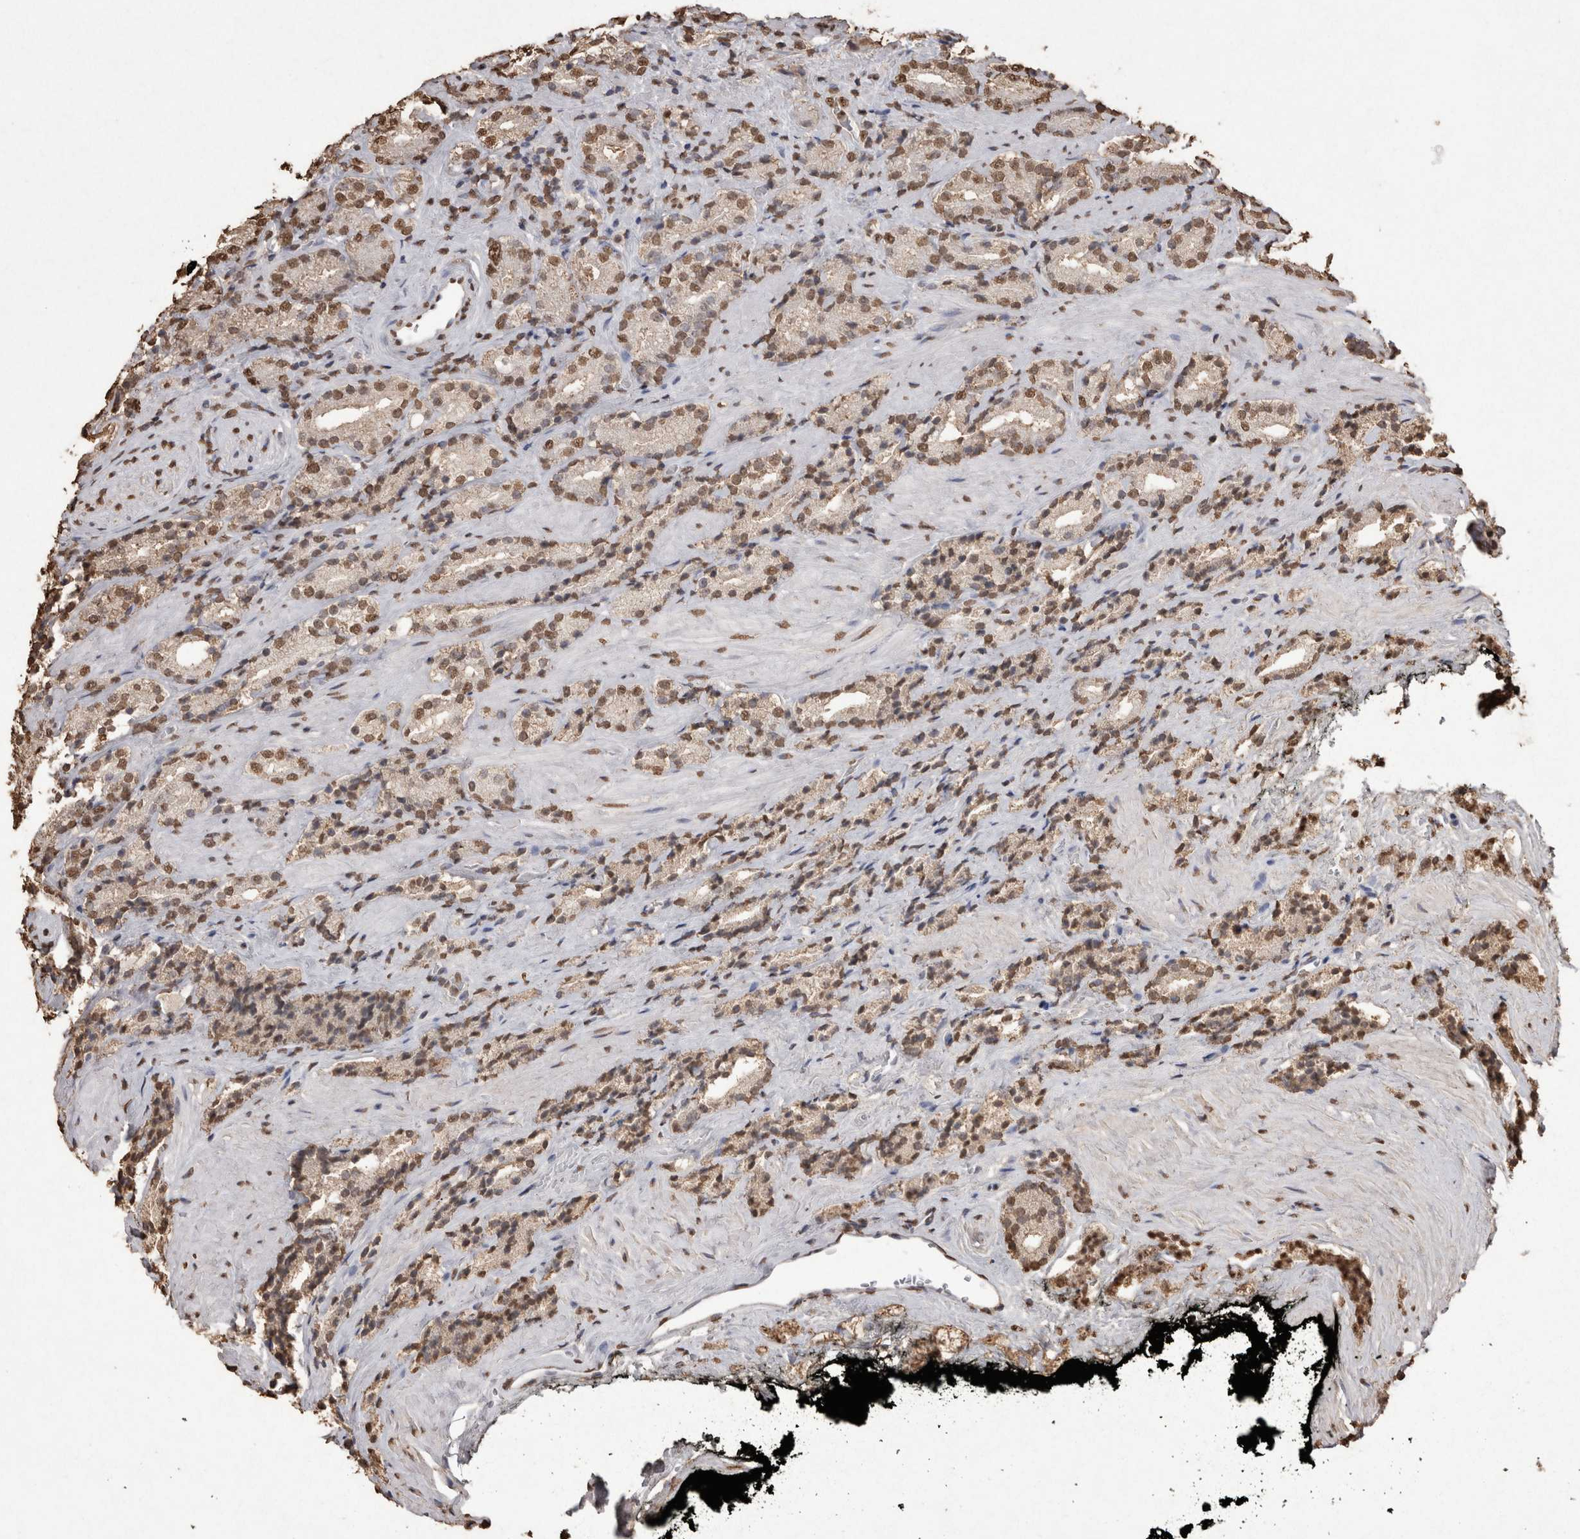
{"staining": {"intensity": "moderate", "quantity": ">75%", "location": "nuclear"}, "tissue": "prostate cancer", "cell_type": "Tumor cells", "image_type": "cancer", "snomed": [{"axis": "morphology", "description": "Adenocarcinoma, High grade"}, {"axis": "topography", "description": "Prostate"}], "caption": "Moderate nuclear protein positivity is identified in about >75% of tumor cells in high-grade adenocarcinoma (prostate). Using DAB (3,3'-diaminobenzidine) (brown) and hematoxylin (blue) stains, captured at high magnification using brightfield microscopy.", "gene": "POU5F1", "patient": {"sex": "male", "age": 71}}